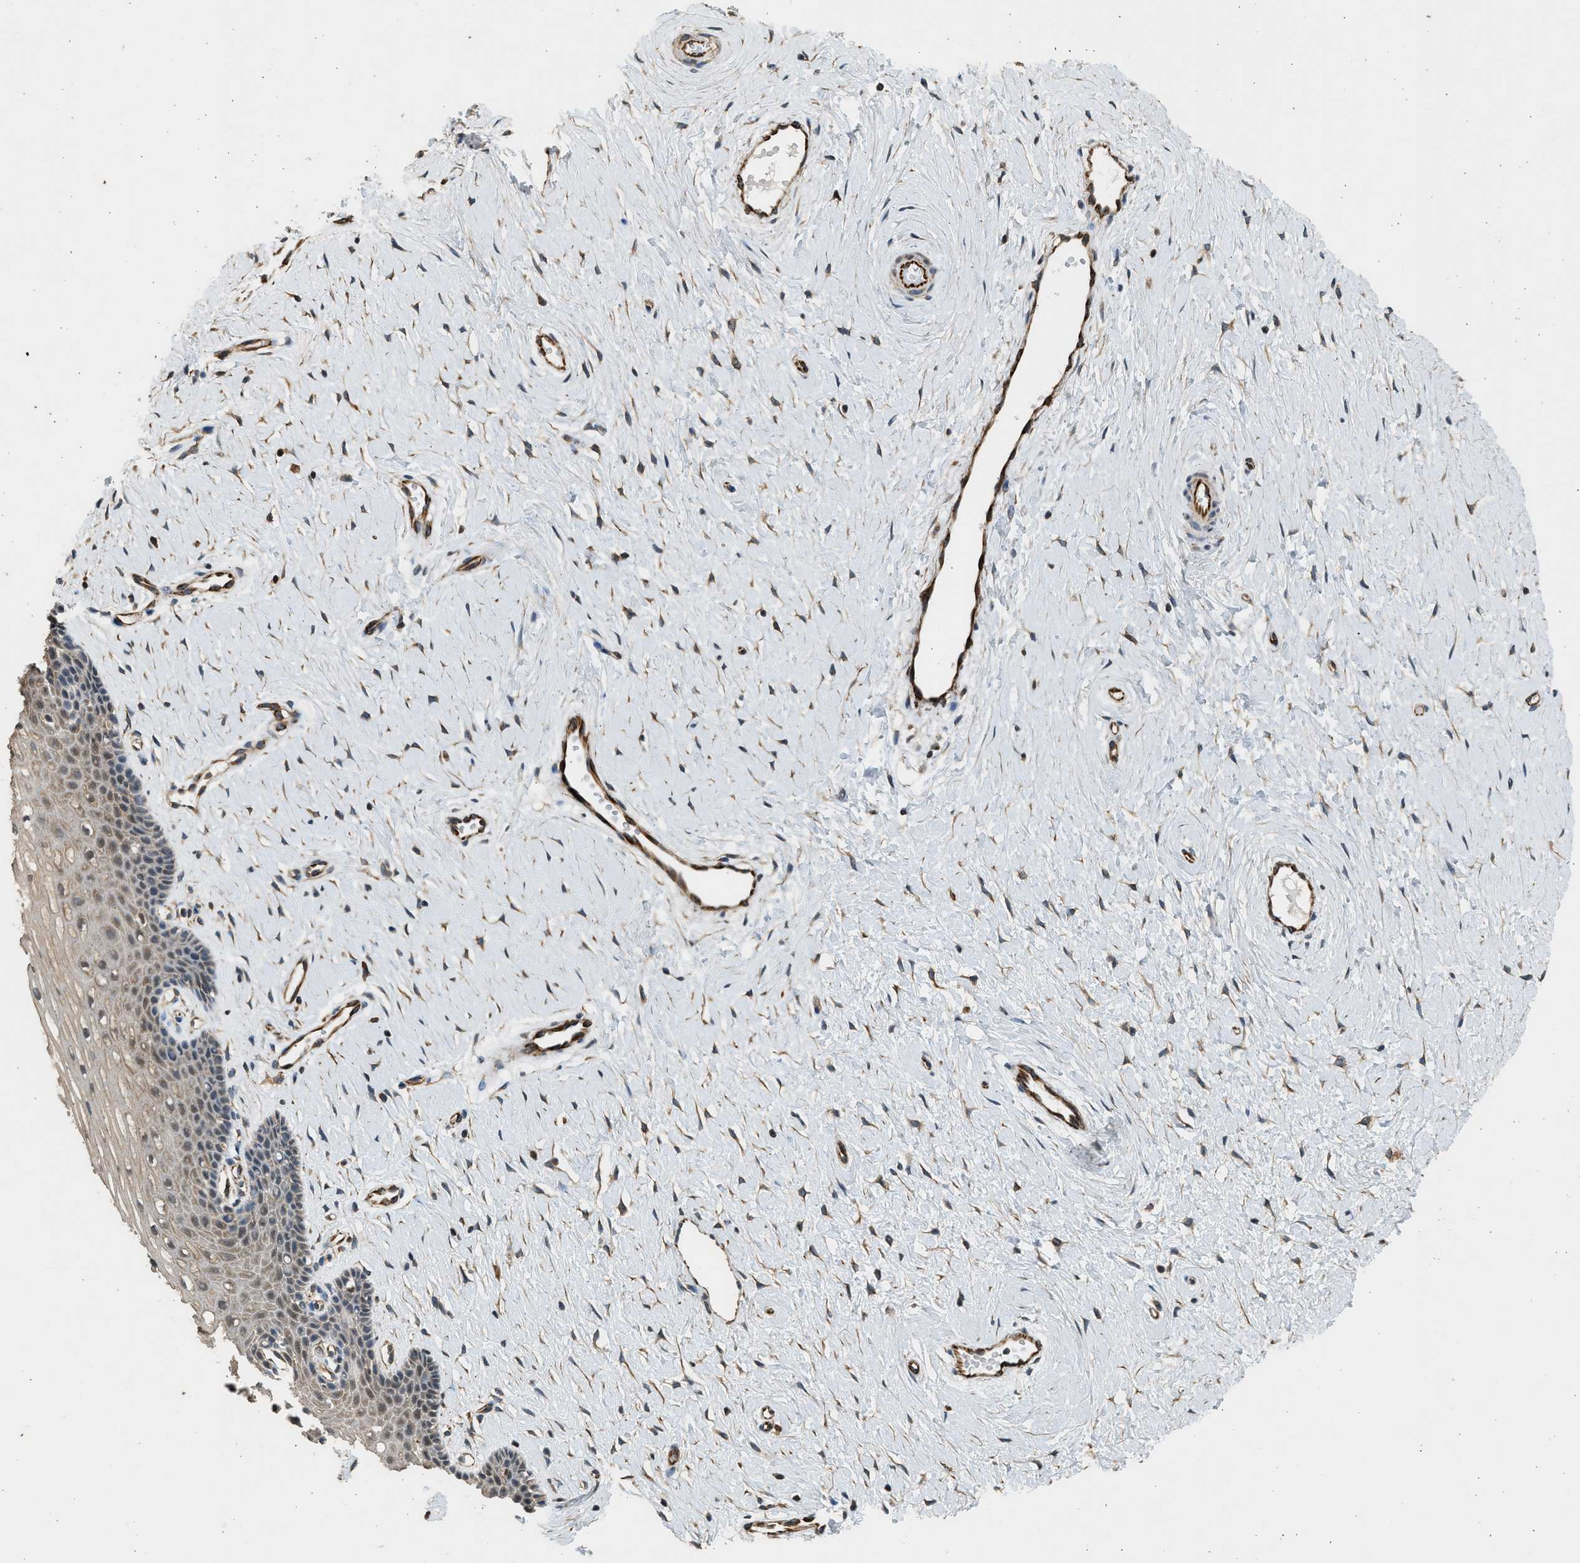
{"staining": {"intensity": "moderate", "quantity": ">75%", "location": "cytoplasmic/membranous"}, "tissue": "cervix", "cell_type": "Squamous epithelial cells", "image_type": "normal", "snomed": [{"axis": "morphology", "description": "Normal tissue, NOS"}, {"axis": "topography", "description": "Cervix"}], "caption": "Squamous epithelial cells reveal medium levels of moderate cytoplasmic/membranous positivity in approximately >75% of cells in benign human cervix.", "gene": "PCLO", "patient": {"sex": "female", "age": 39}}